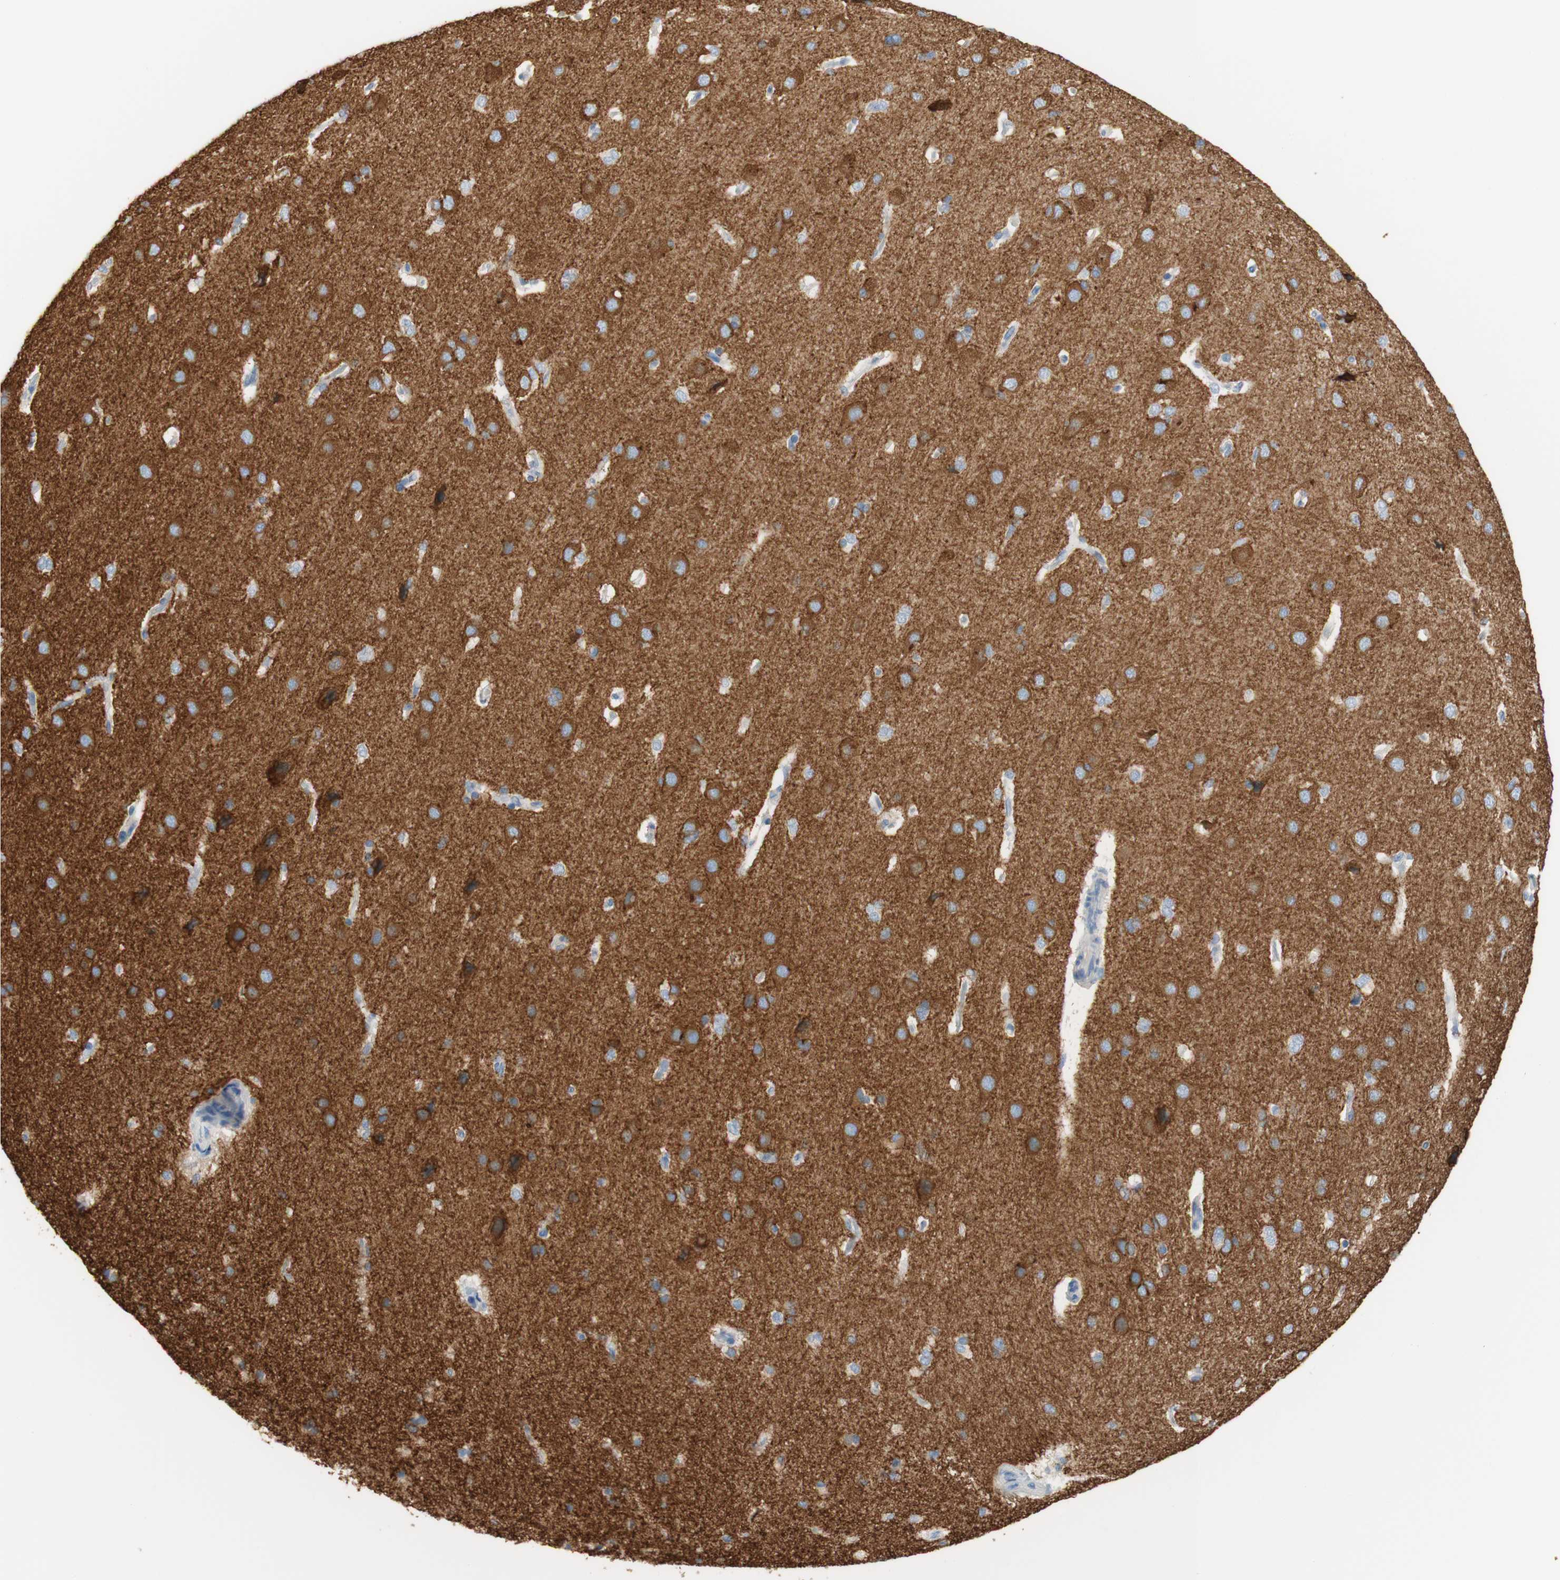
{"staining": {"intensity": "negative", "quantity": "none", "location": "none"}, "tissue": "cerebral cortex", "cell_type": "Endothelial cells", "image_type": "normal", "snomed": [{"axis": "morphology", "description": "Normal tissue, NOS"}, {"axis": "topography", "description": "Cerebral cortex"}], "caption": "This is an immunohistochemistry (IHC) micrograph of unremarkable cerebral cortex. There is no expression in endothelial cells.", "gene": "ATP2B1", "patient": {"sex": "male", "age": 62}}